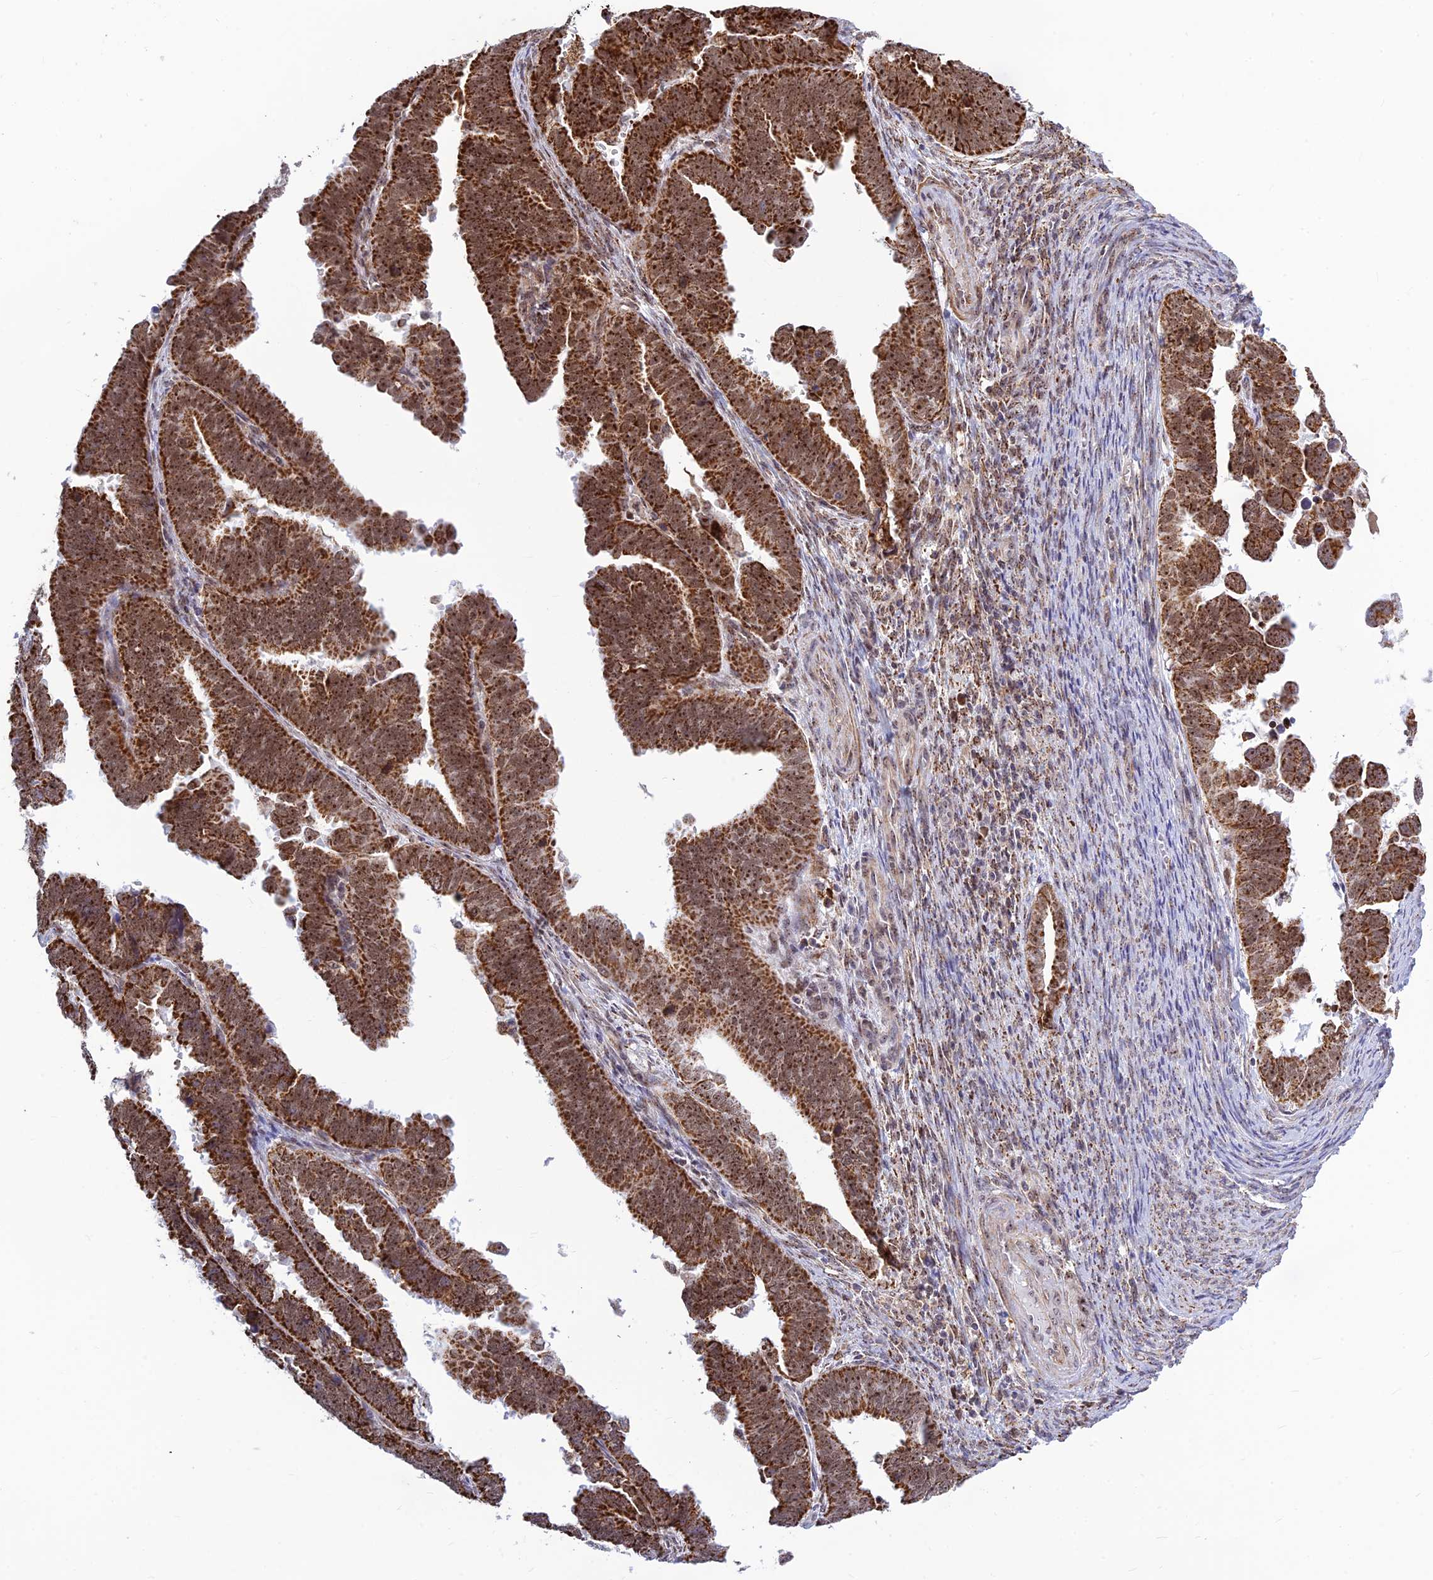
{"staining": {"intensity": "strong", "quantity": ">75%", "location": "cytoplasmic/membranous,nuclear"}, "tissue": "endometrial cancer", "cell_type": "Tumor cells", "image_type": "cancer", "snomed": [{"axis": "morphology", "description": "Adenocarcinoma, NOS"}, {"axis": "topography", "description": "Endometrium"}], "caption": "A high-resolution photomicrograph shows IHC staining of endometrial cancer (adenocarcinoma), which demonstrates strong cytoplasmic/membranous and nuclear expression in about >75% of tumor cells.", "gene": "POLR1G", "patient": {"sex": "female", "age": 75}}